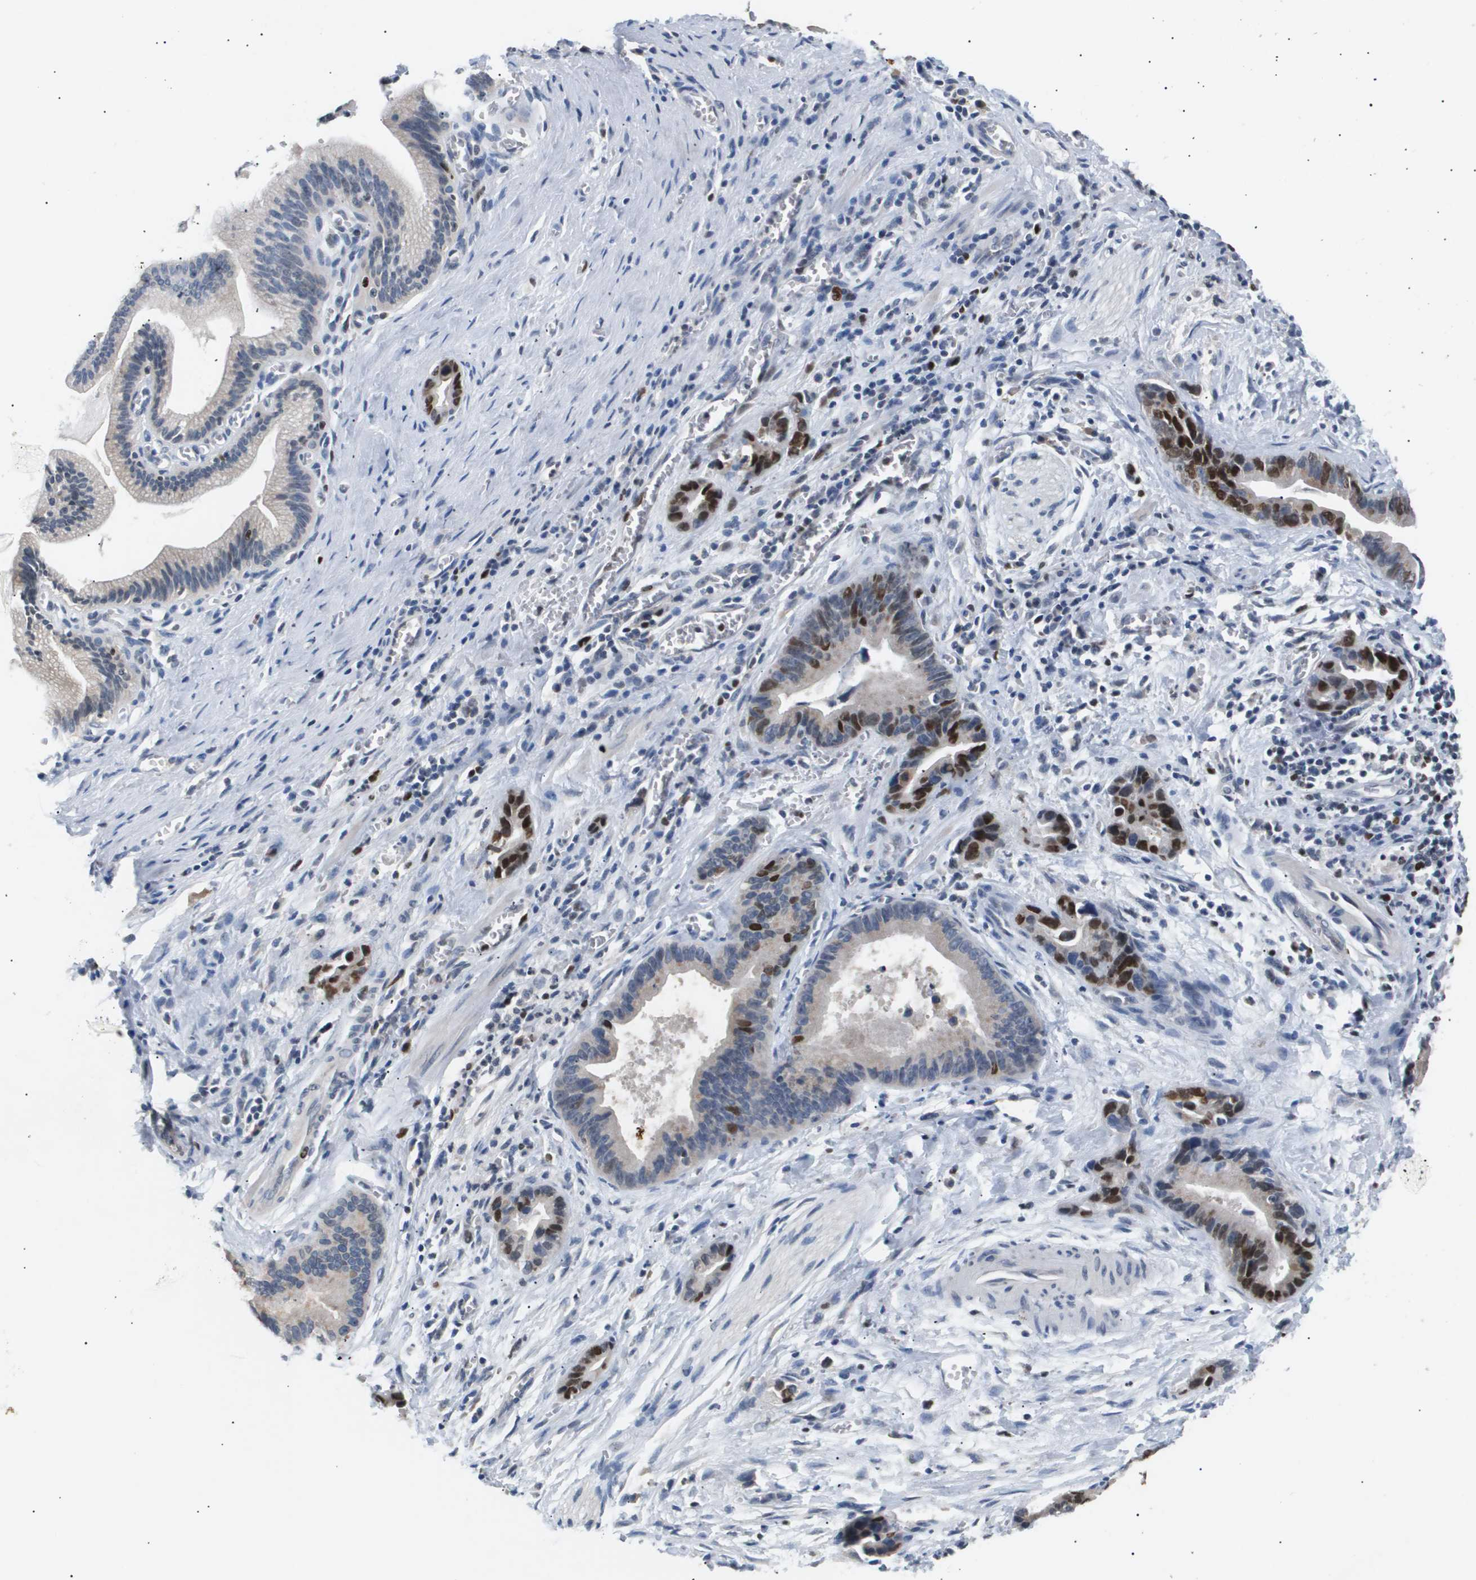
{"staining": {"intensity": "strong", "quantity": "25%-75%", "location": "nuclear"}, "tissue": "liver cancer", "cell_type": "Tumor cells", "image_type": "cancer", "snomed": [{"axis": "morphology", "description": "Cholangiocarcinoma"}, {"axis": "topography", "description": "Liver"}], "caption": "A histopathology image showing strong nuclear staining in approximately 25%-75% of tumor cells in liver cholangiocarcinoma, as visualized by brown immunohistochemical staining.", "gene": "ANAPC2", "patient": {"sex": "female", "age": 55}}